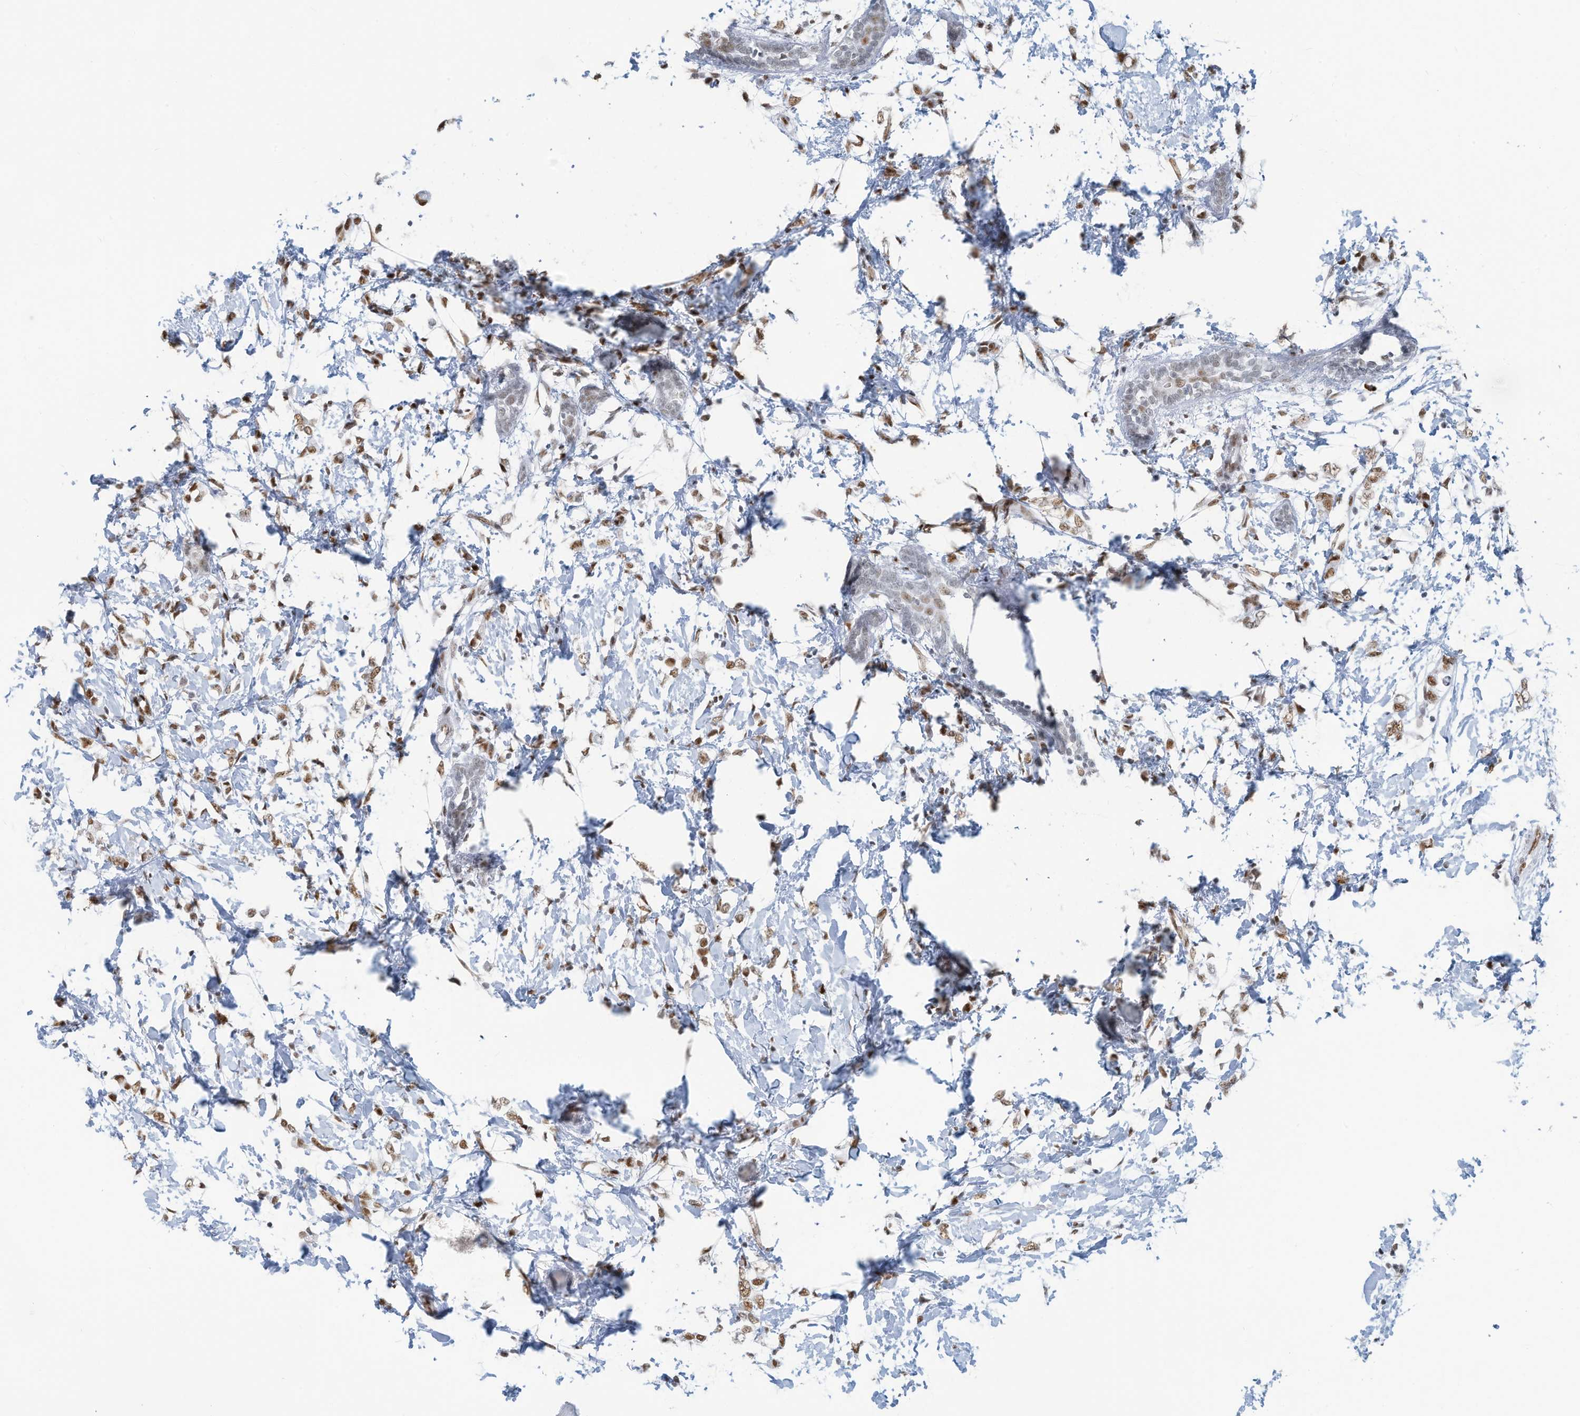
{"staining": {"intensity": "moderate", "quantity": ">75%", "location": "nuclear"}, "tissue": "breast cancer", "cell_type": "Tumor cells", "image_type": "cancer", "snomed": [{"axis": "morphology", "description": "Normal tissue, NOS"}, {"axis": "morphology", "description": "Lobular carcinoma"}, {"axis": "topography", "description": "Breast"}], "caption": "Breast cancer stained with a protein marker shows moderate staining in tumor cells.", "gene": "SARNP", "patient": {"sex": "female", "age": 47}}